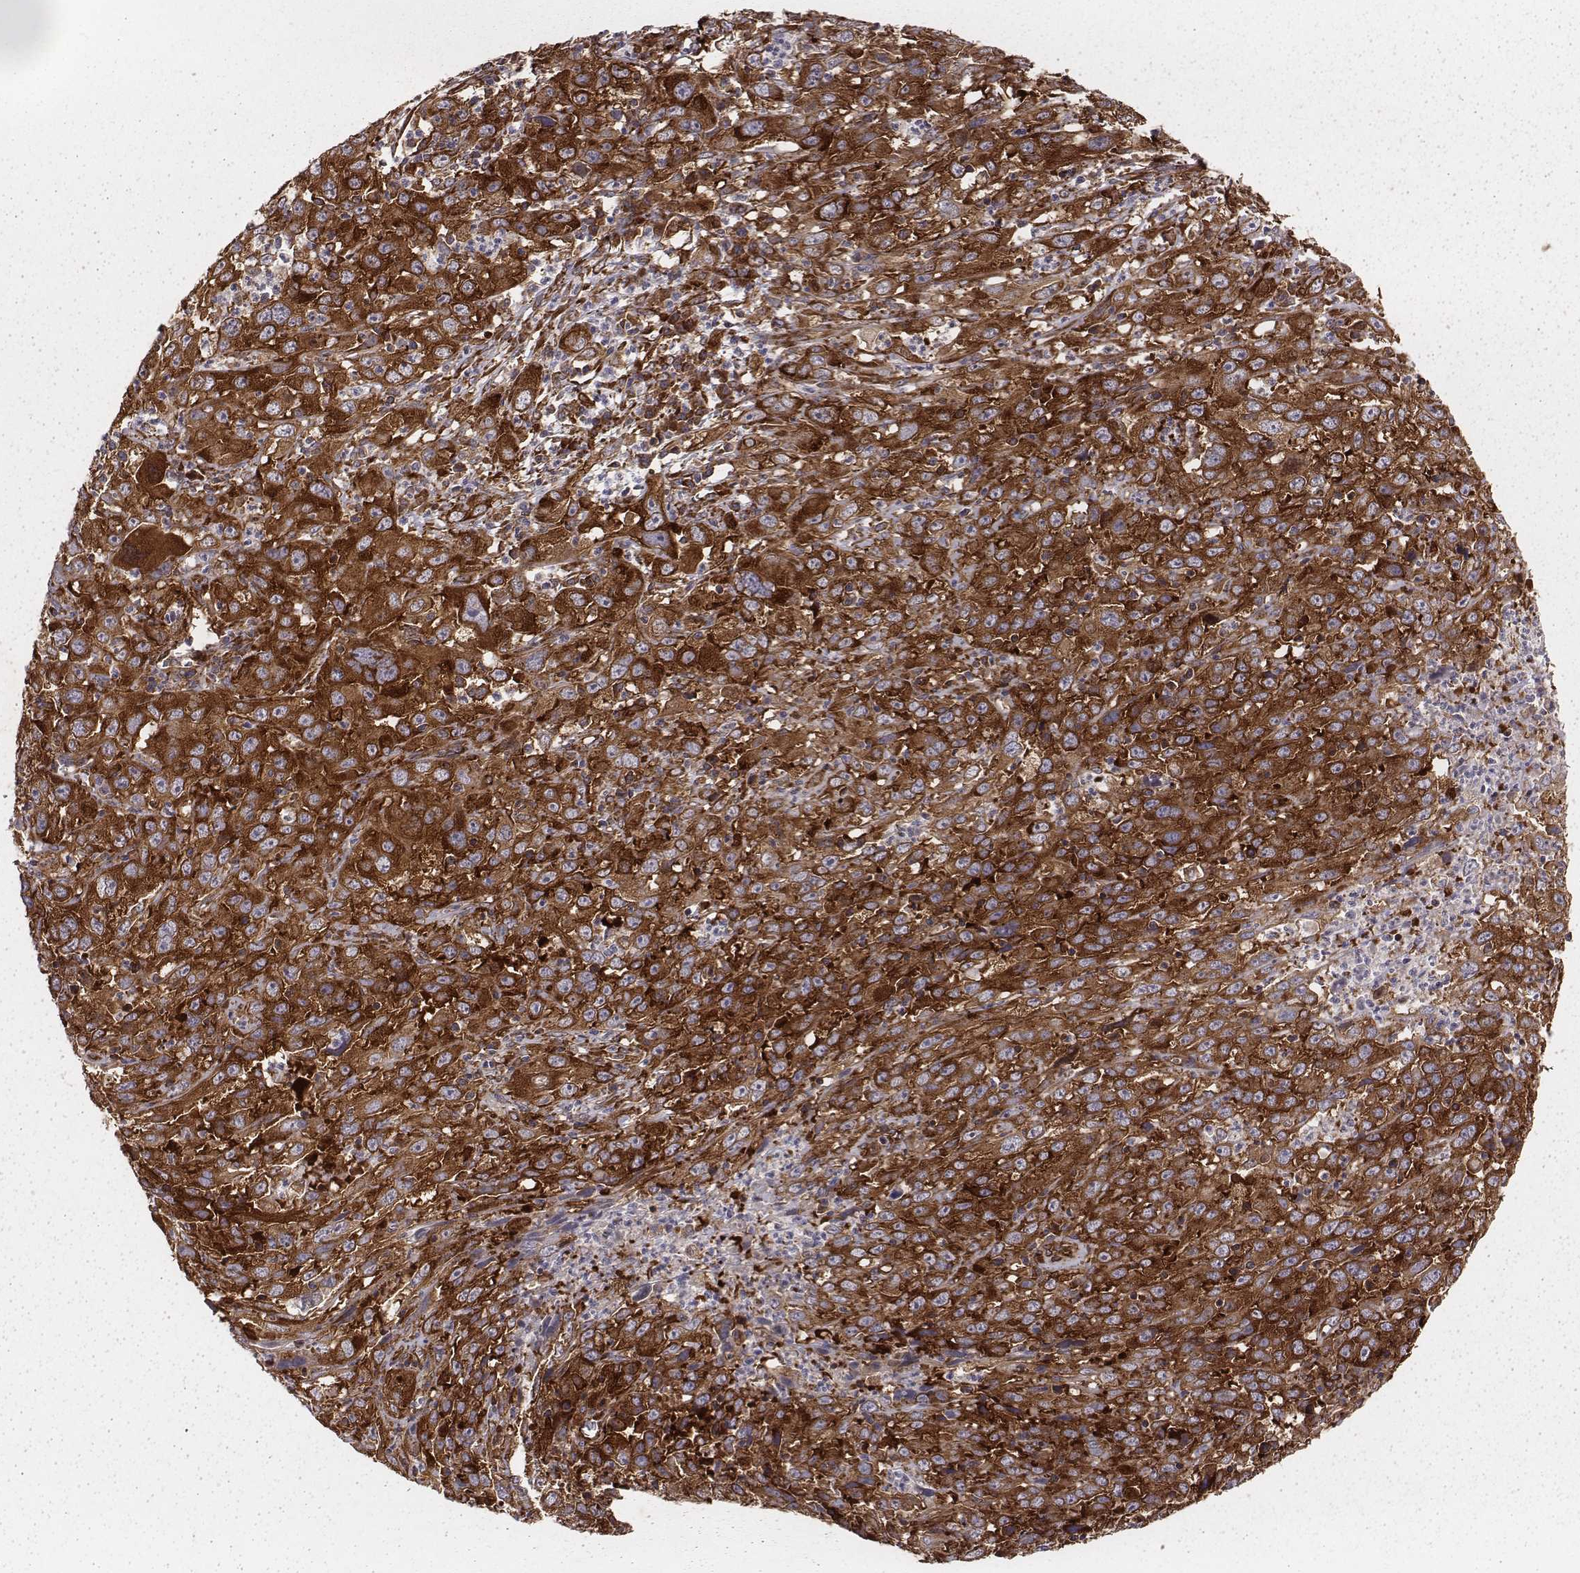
{"staining": {"intensity": "strong", "quantity": ">75%", "location": "cytoplasmic/membranous"}, "tissue": "cervical cancer", "cell_type": "Tumor cells", "image_type": "cancer", "snomed": [{"axis": "morphology", "description": "Squamous cell carcinoma, NOS"}, {"axis": "topography", "description": "Cervix"}], "caption": "Immunohistochemical staining of squamous cell carcinoma (cervical) reveals high levels of strong cytoplasmic/membranous protein staining in approximately >75% of tumor cells. (Brightfield microscopy of DAB IHC at high magnification).", "gene": "TXLNA", "patient": {"sex": "female", "age": 32}}